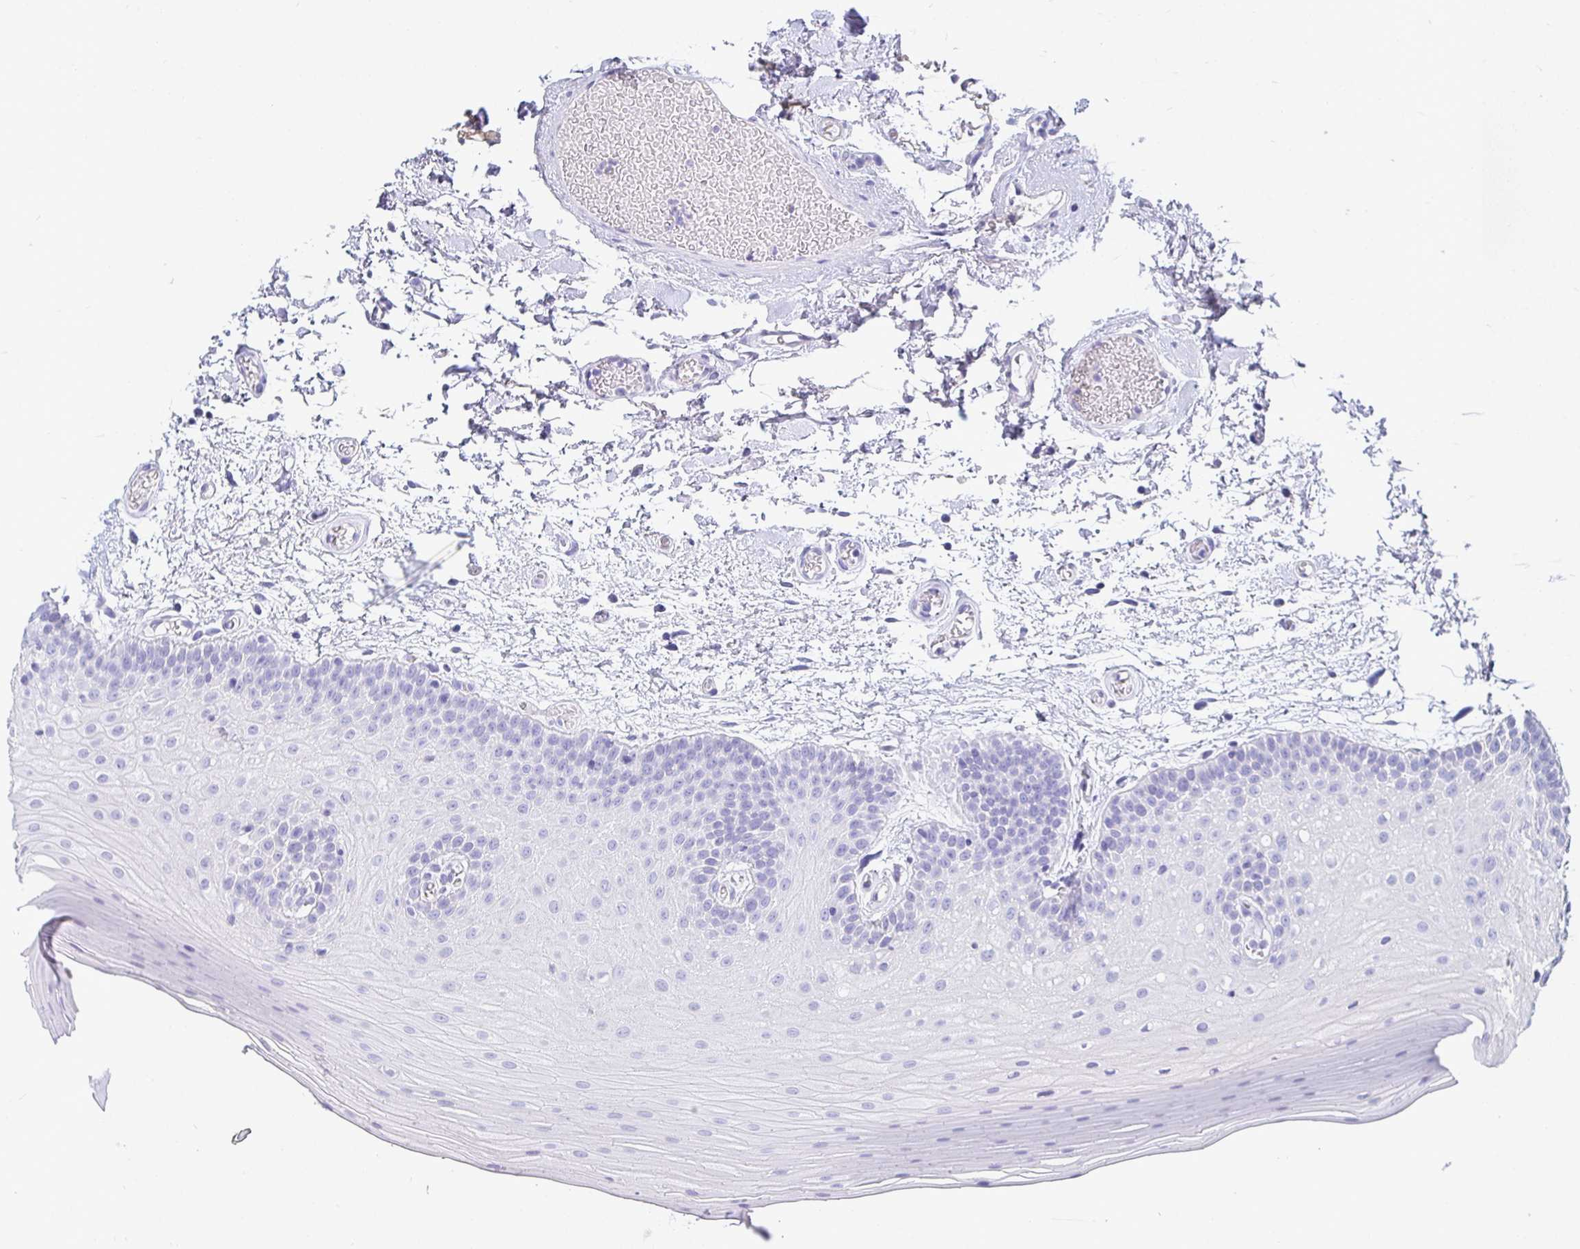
{"staining": {"intensity": "negative", "quantity": "none", "location": "none"}, "tissue": "oral mucosa", "cell_type": "Squamous epithelial cells", "image_type": "normal", "snomed": [{"axis": "morphology", "description": "Normal tissue, NOS"}, {"axis": "morphology", "description": "Squamous cell carcinoma, NOS"}, {"axis": "topography", "description": "Oral tissue"}, {"axis": "topography", "description": "Tounge, NOS"}, {"axis": "topography", "description": "Head-Neck"}], "caption": "Squamous epithelial cells are negative for brown protein staining in benign oral mucosa. The staining is performed using DAB (3,3'-diaminobenzidine) brown chromogen with nuclei counter-stained in using hematoxylin.", "gene": "TMEM241", "patient": {"sex": "male", "age": 62}}